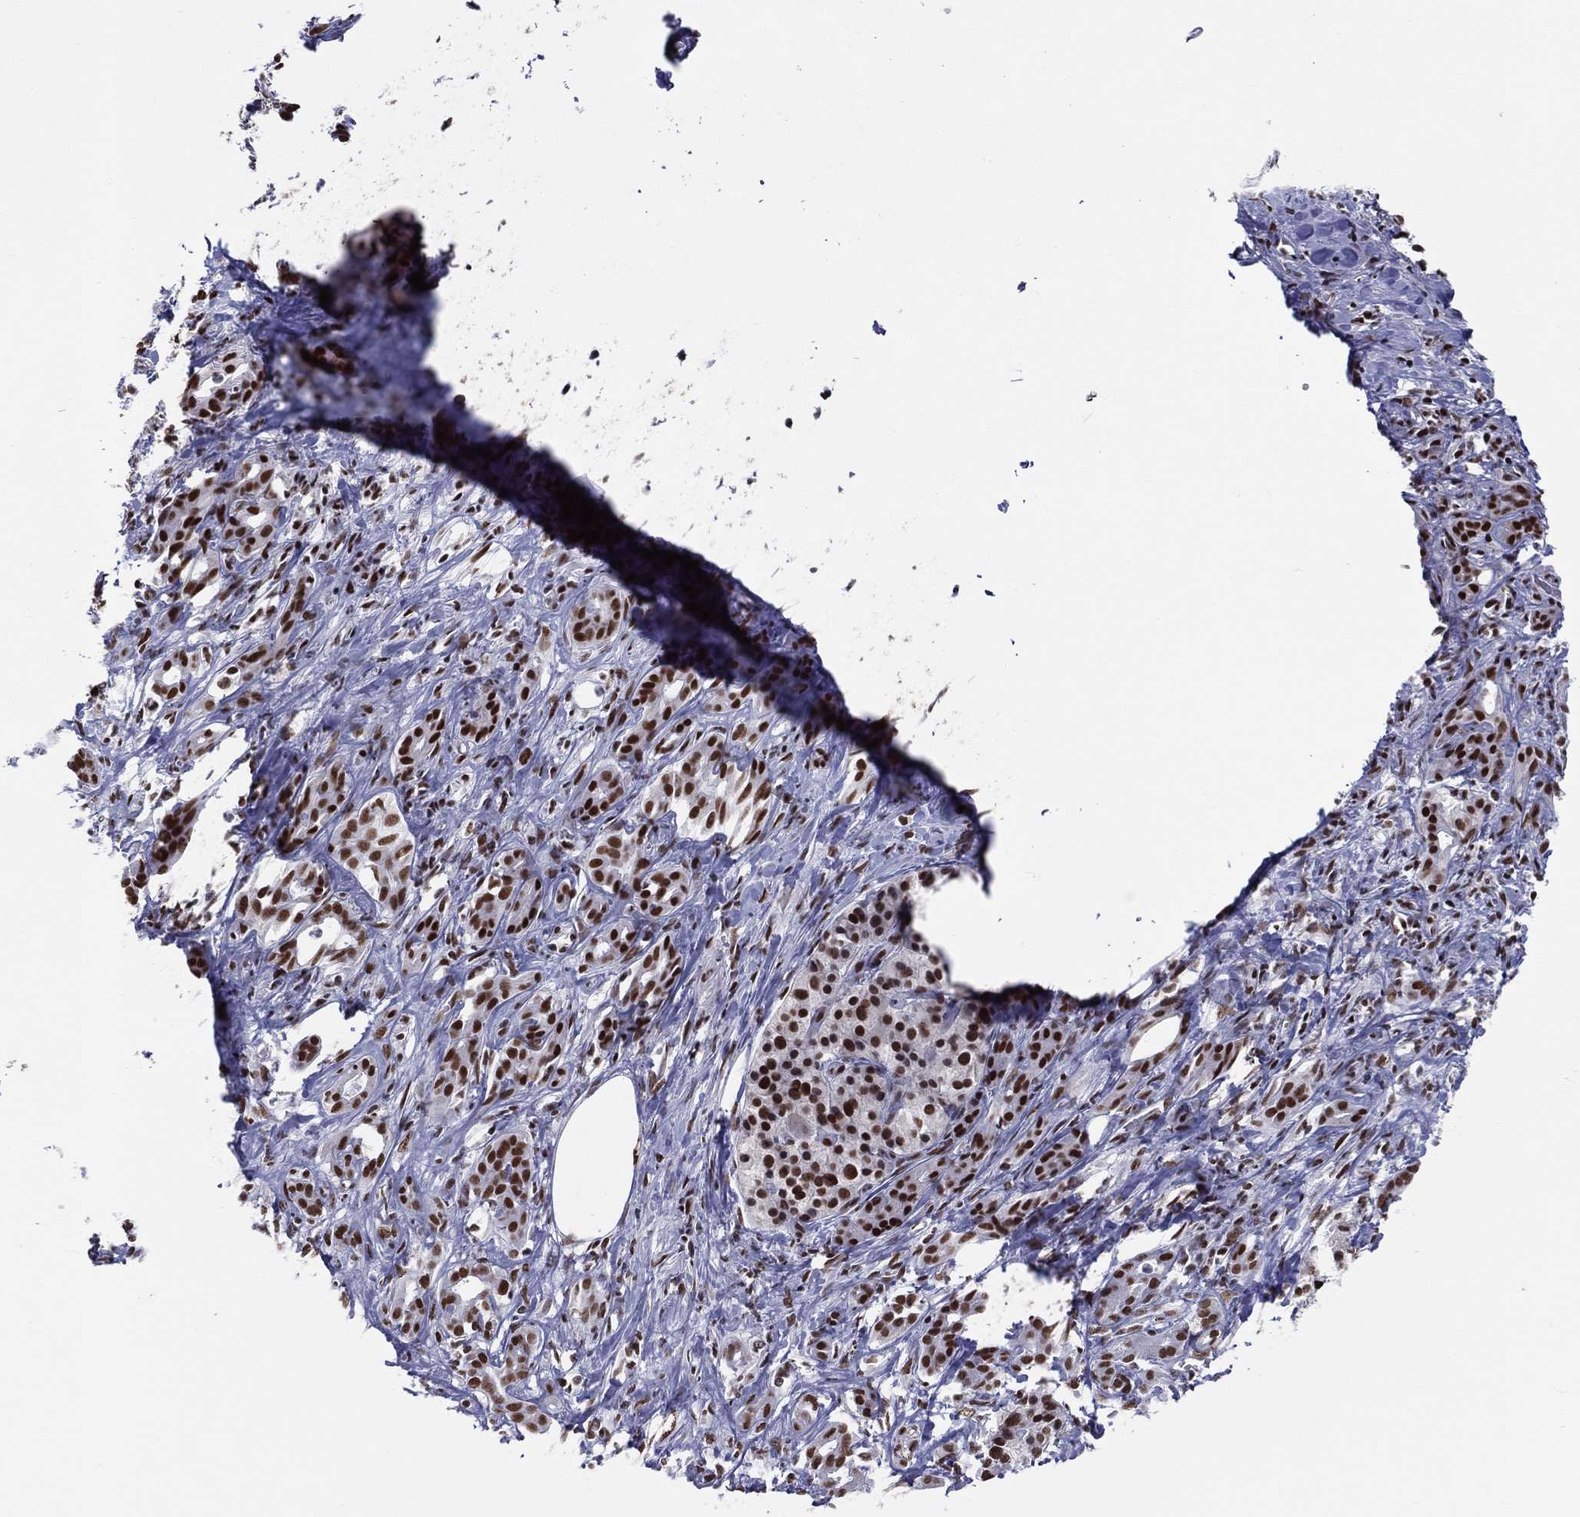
{"staining": {"intensity": "strong", "quantity": ">75%", "location": "nuclear"}, "tissue": "pancreatic cancer", "cell_type": "Tumor cells", "image_type": "cancer", "snomed": [{"axis": "morphology", "description": "Adenocarcinoma, NOS"}, {"axis": "topography", "description": "Pancreas"}], "caption": "The histopathology image reveals a brown stain indicating the presence of a protein in the nuclear of tumor cells in pancreatic cancer (adenocarcinoma).", "gene": "ZNF7", "patient": {"sex": "male", "age": 61}}